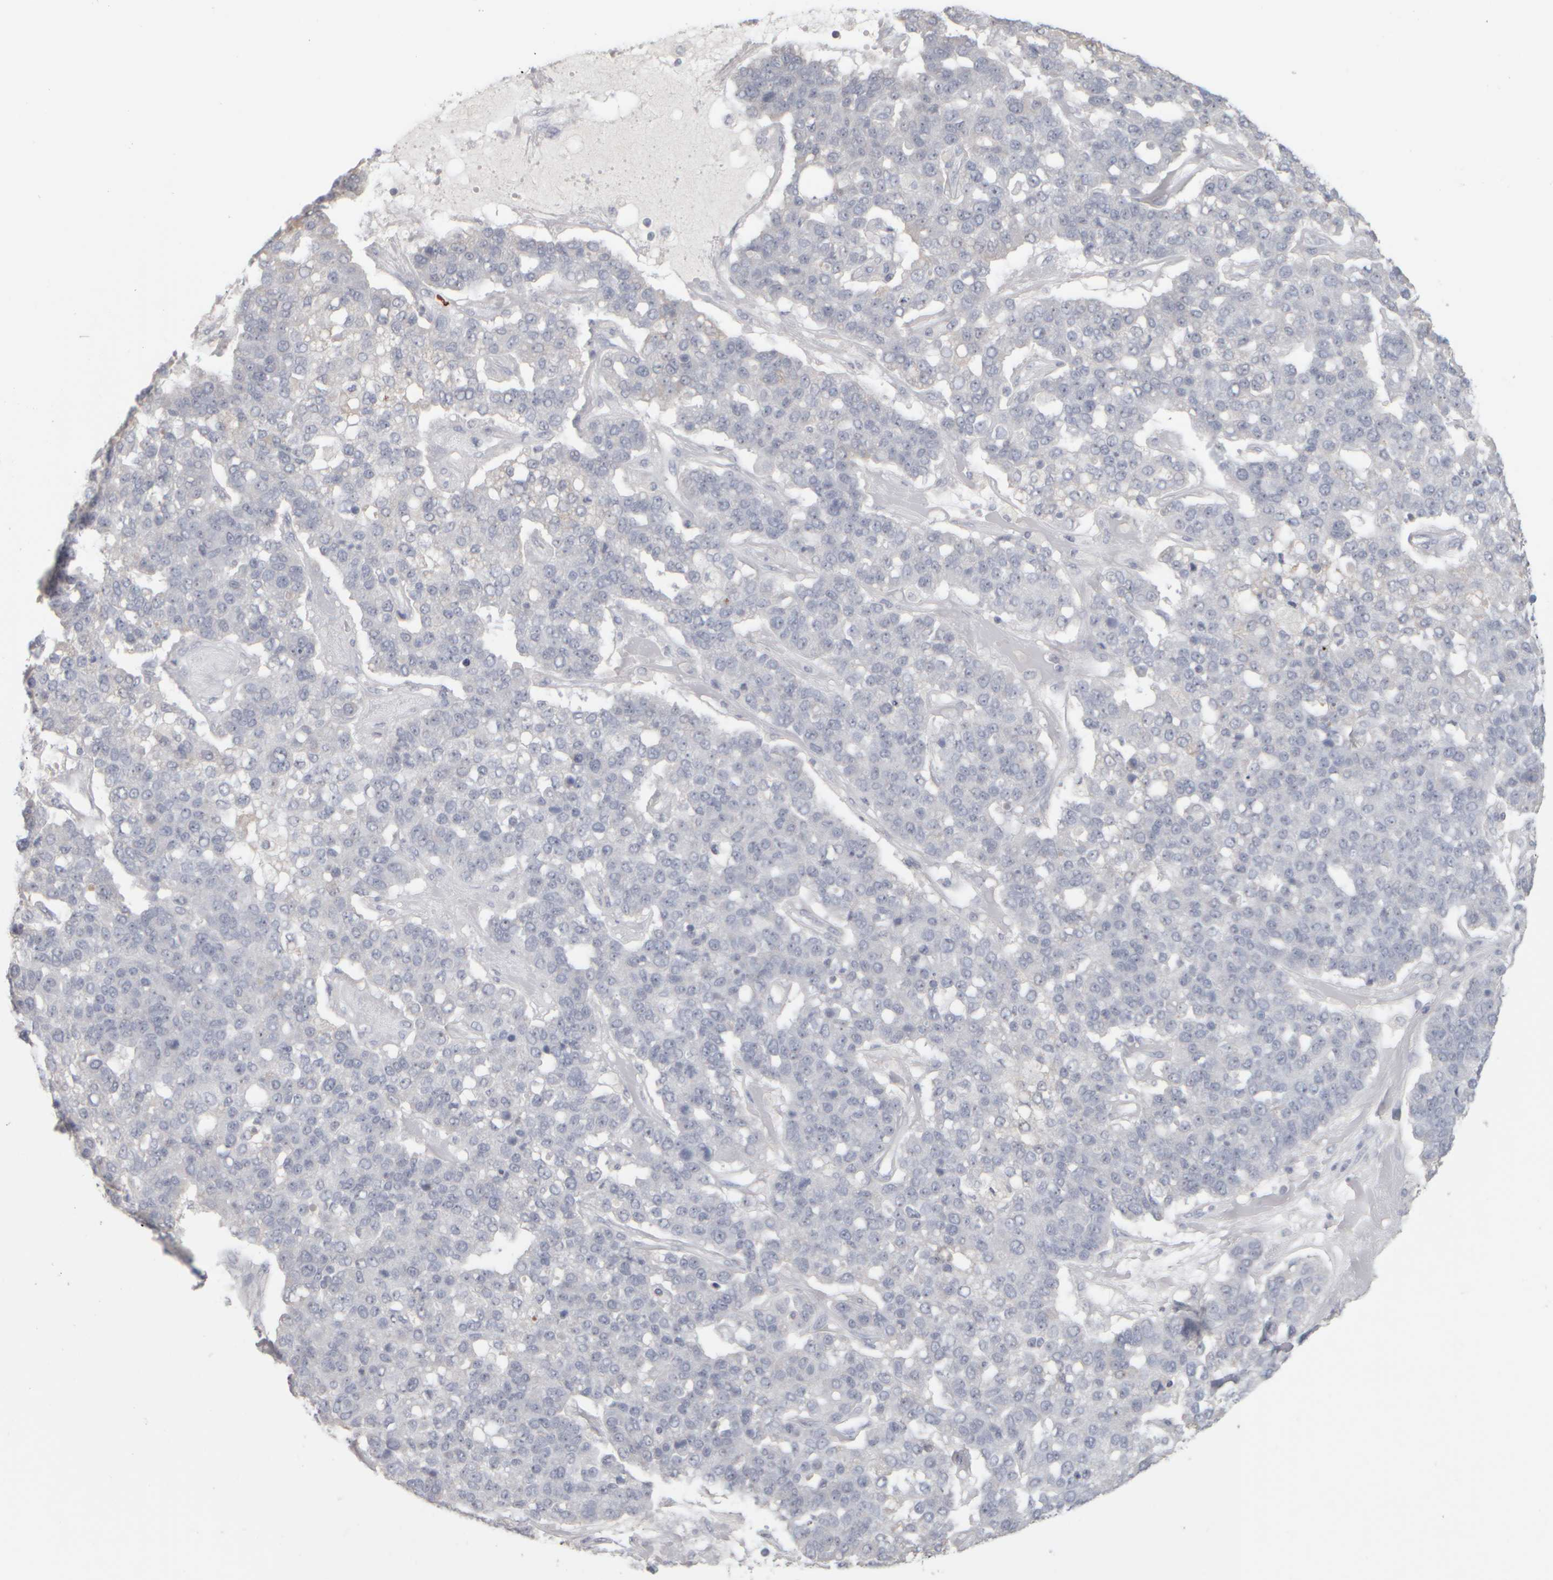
{"staining": {"intensity": "moderate", "quantity": "<25%", "location": "nuclear"}, "tissue": "pancreatic cancer", "cell_type": "Tumor cells", "image_type": "cancer", "snomed": [{"axis": "morphology", "description": "Adenocarcinoma, NOS"}, {"axis": "topography", "description": "Pancreas"}], "caption": "IHC (DAB (3,3'-diaminobenzidine)) staining of pancreatic cancer (adenocarcinoma) exhibits moderate nuclear protein expression in approximately <25% of tumor cells.", "gene": "DCXR", "patient": {"sex": "female", "age": 61}}